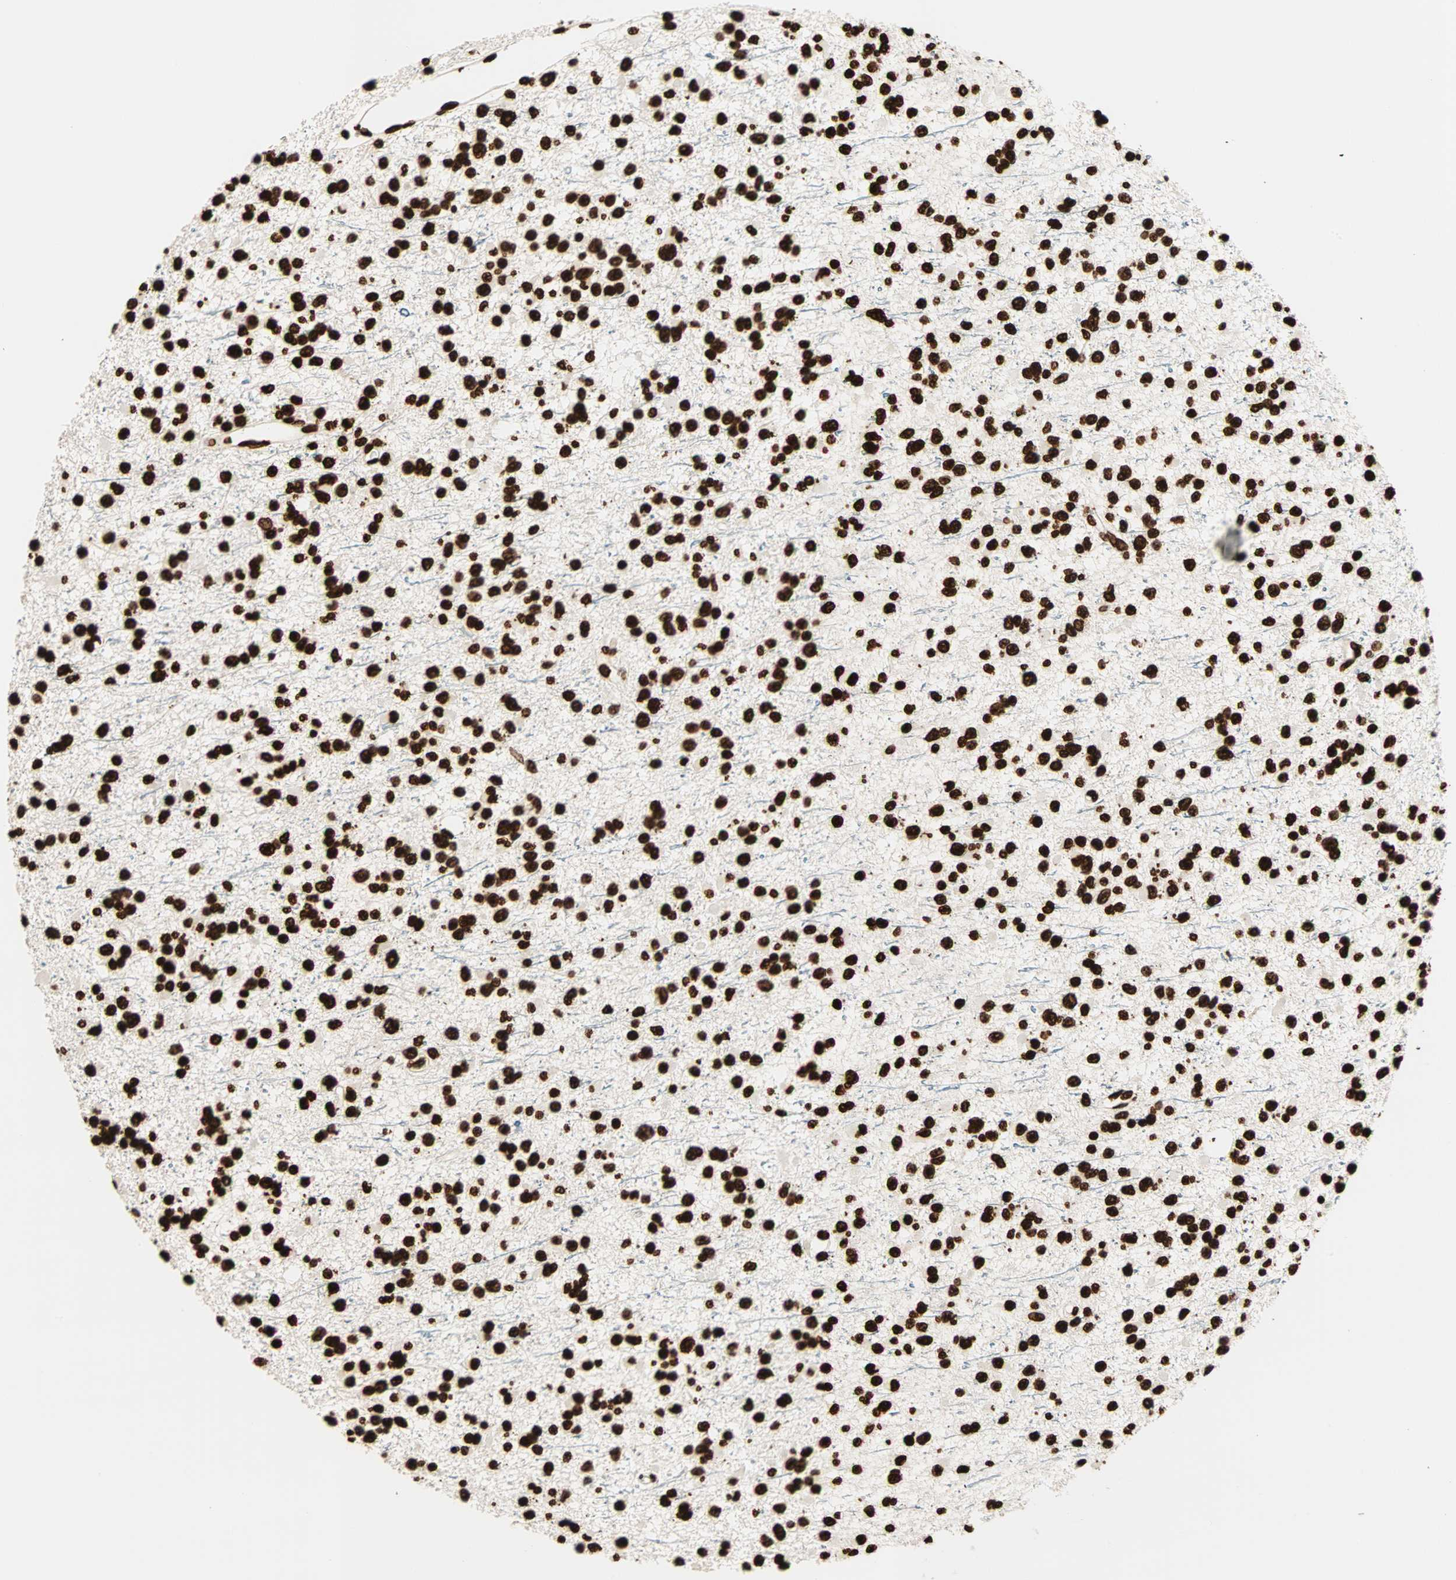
{"staining": {"intensity": "strong", "quantity": ">75%", "location": "nuclear"}, "tissue": "glioma", "cell_type": "Tumor cells", "image_type": "cancer", "snomed": [{"axis": "morphology", "description": "Glioma, malignant, Low grade"}, {"axis": "topography", "description": "Brain"}], "caption": "A high-resolution image shows IHC staining of glioma, which shows strong nuclear staining in about >75% of tumor cells.", "gene": "GLI2", "patient": {"sex": "female", "age": 22}}